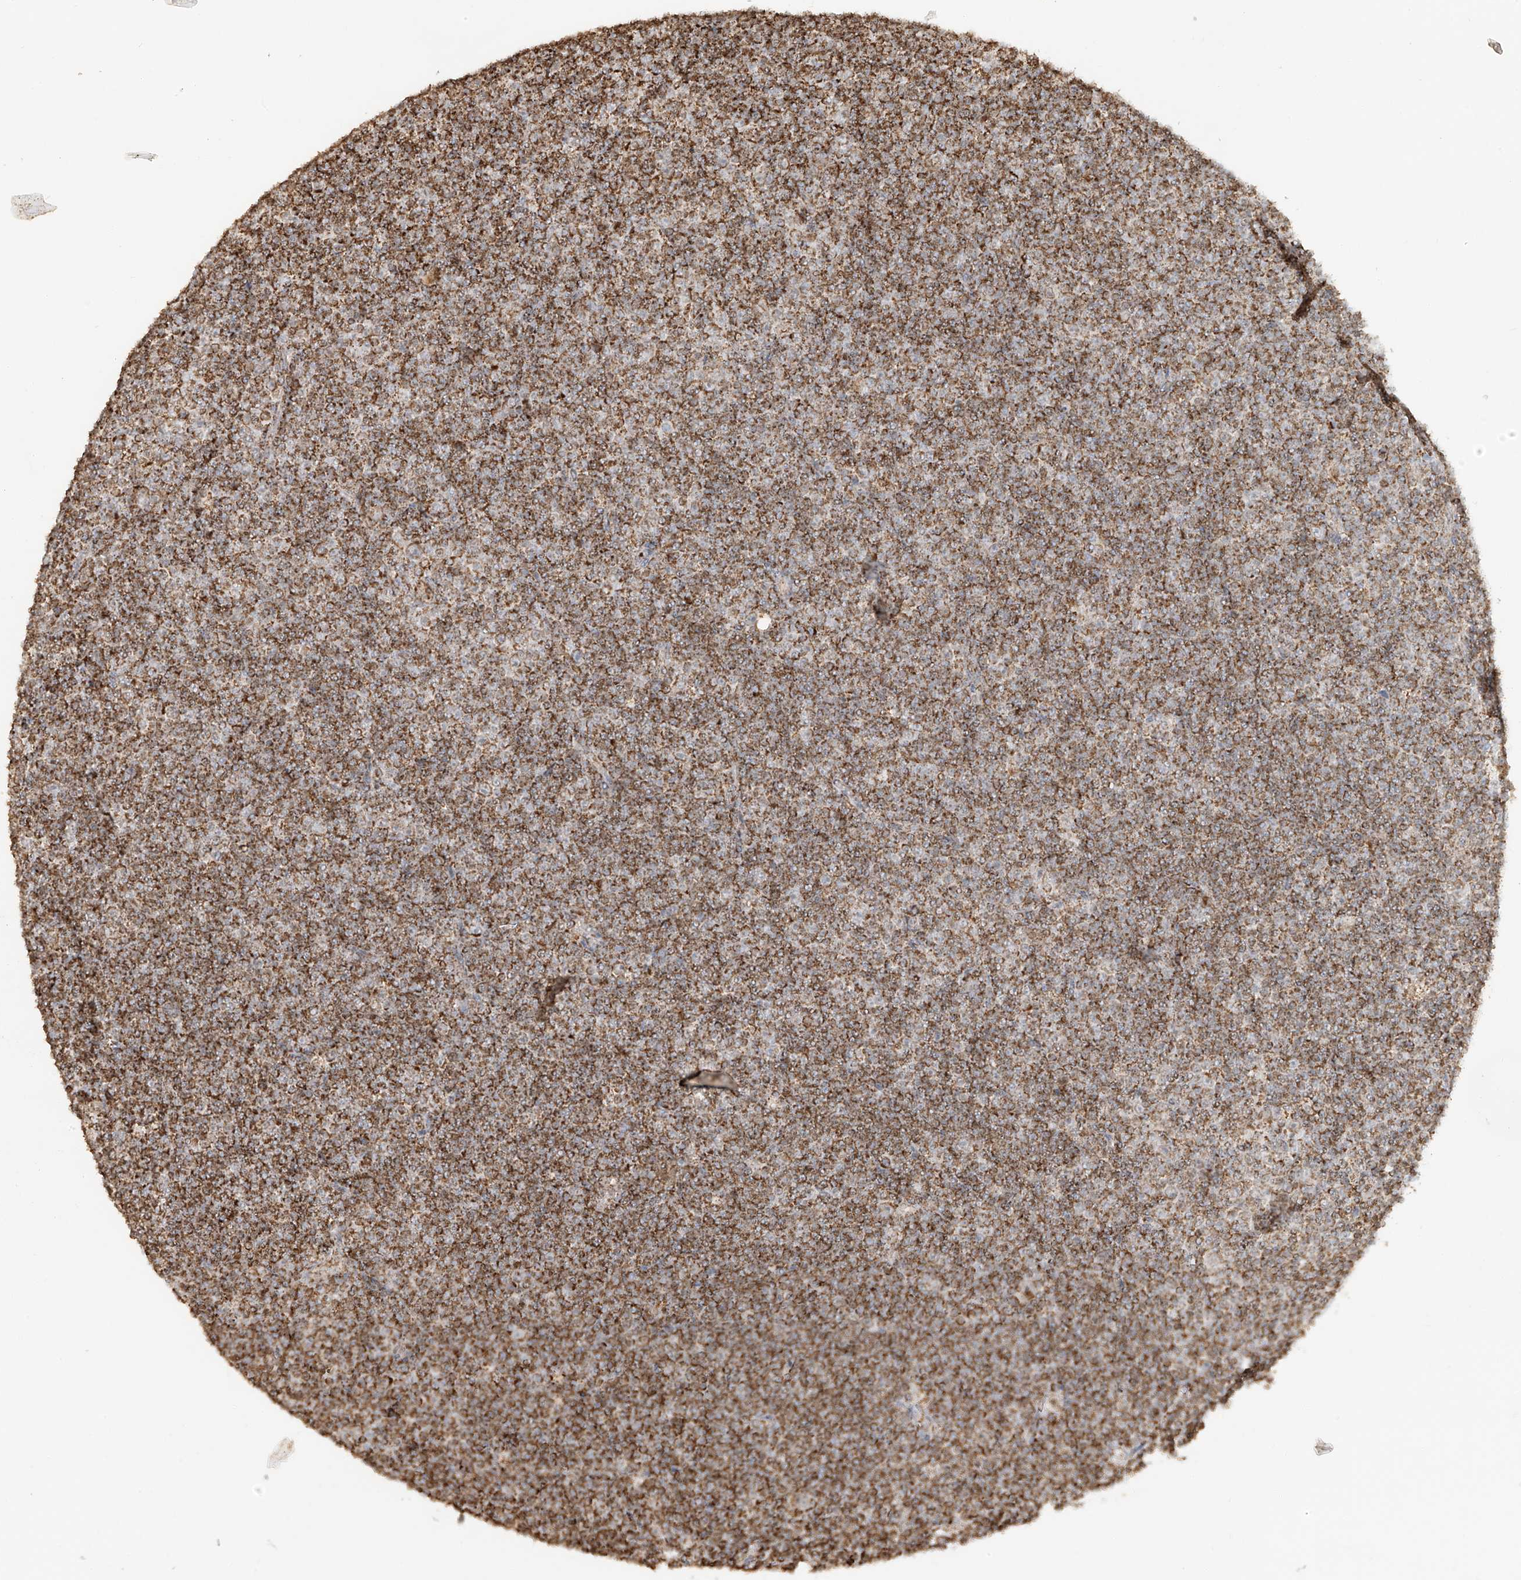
{"staining": {"intensity": "moderate", "quantity": ">75%", "location": "cytoplasmic/membranous"}, "tissue": "lymphoma", "cell_type": "Tumor cells", "image_type": "cancer", "snomed": [{"axis": "morphology", "description": "Malignant lymphoma, non-Hodgkin's type, Low grade"}, {"axis": "topography", "description": "Lymph node"}], "caption": "A high-resolution image shows immunohistochemistry staining of malignant lymphoma, non-Hodgkin's type (low-grade), which exhibits moderate cytoplasmic/membranous staining in approximately >75% of tumor cells.", "gene": "MIPEP", "patient": {"sex": "female", "age": 67}}